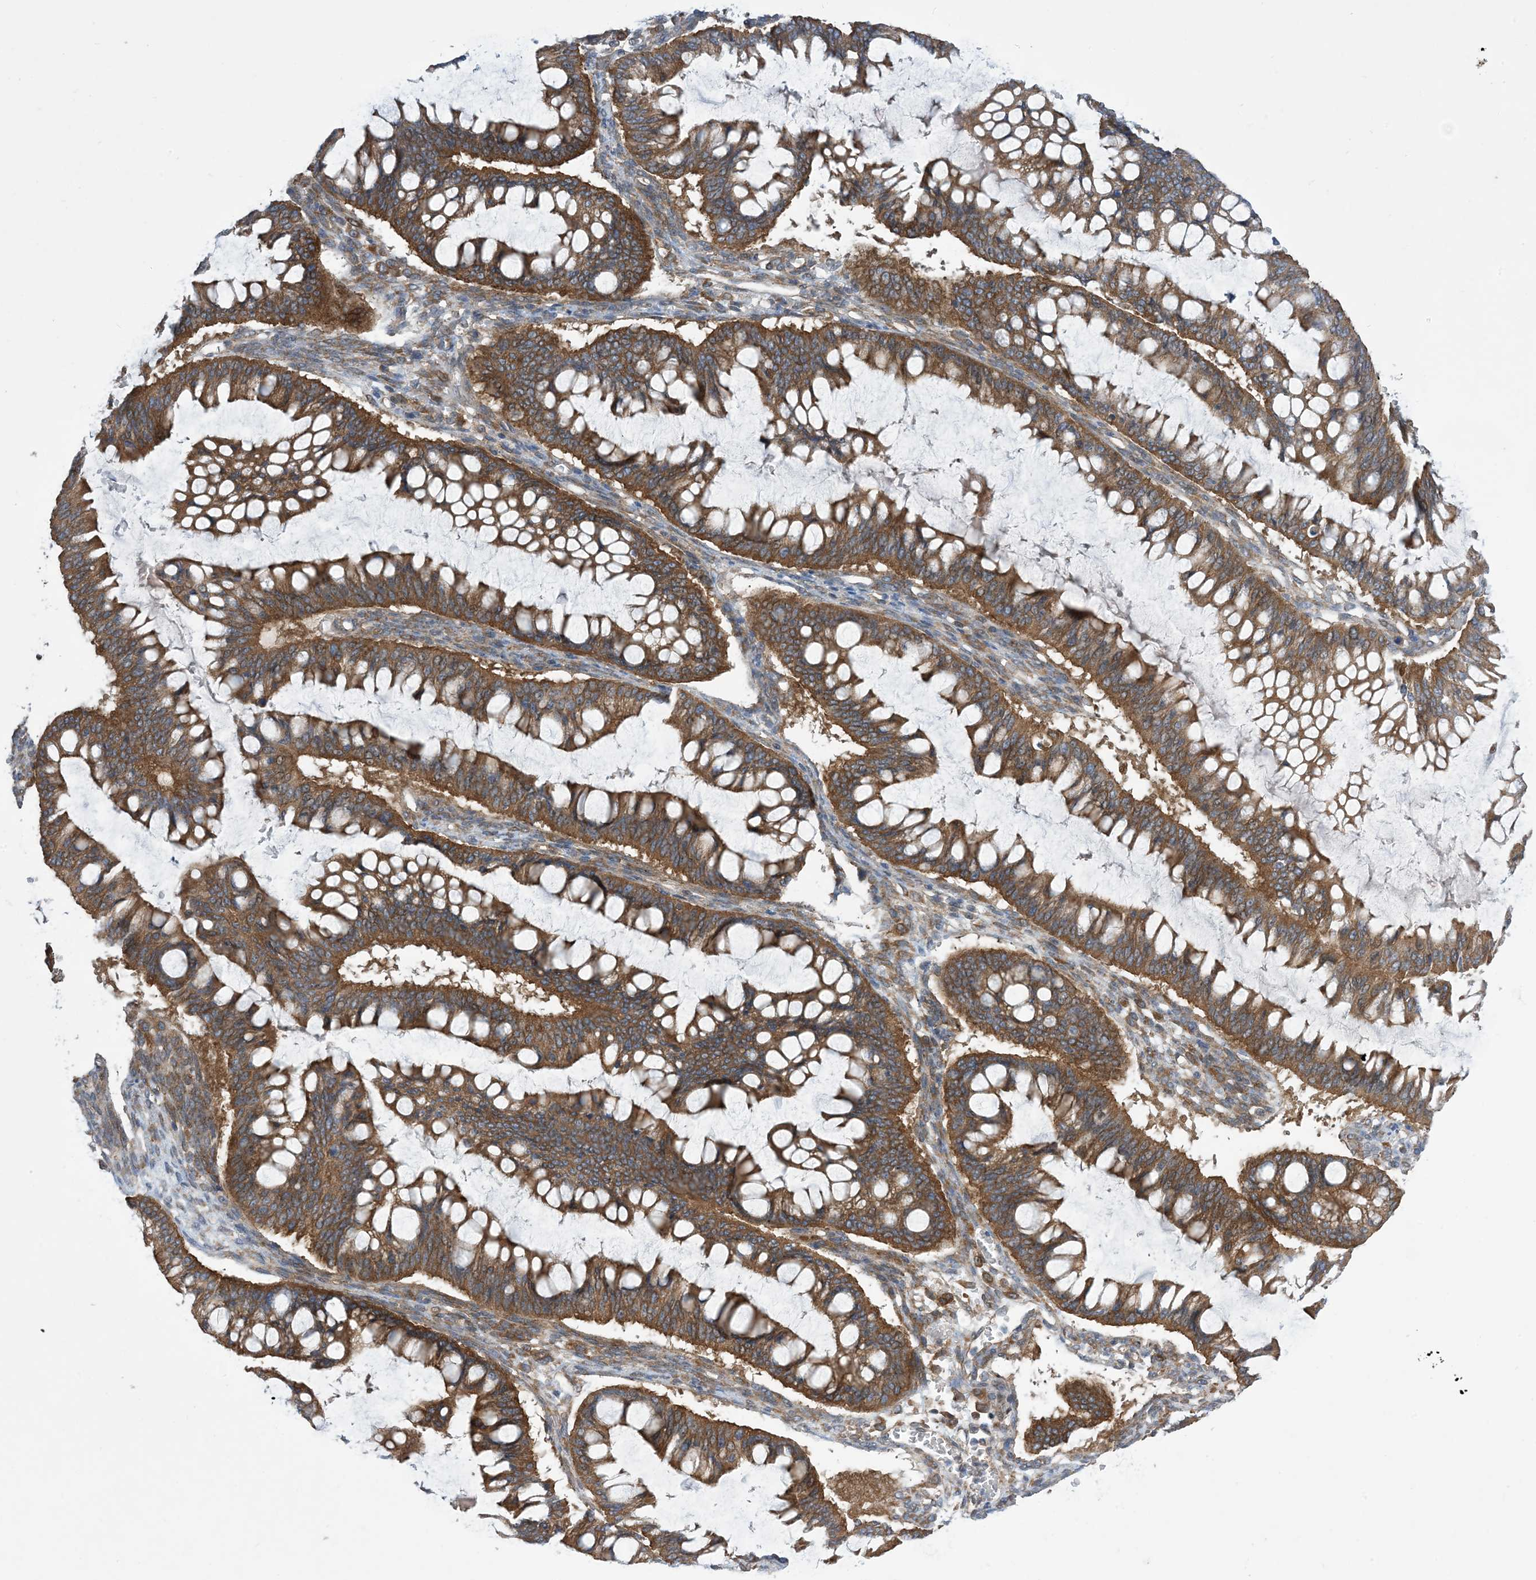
{"staining": {"intensity": "strong", "quantity": ">75%", "location": "cytoplasmic/membranous"}, "tissue": "ovarian cancer", "cell_type": "Tumor cells", "image_type": "cancer", "snomed": [{"axis": "morphology", "description": "Cystadenocarcinoma, mucinous, NOS"}, {"axis": "topography", "description": "Ovary"}], "caption": "Tumor cells display high levels of strong cytoplasmic/membranous staining in approximately >75% of cells in mucinous cystadenocarcinoma (ovarian).", "gene": "EHBP1", "patient": {"sex": "female", "age": 73}}